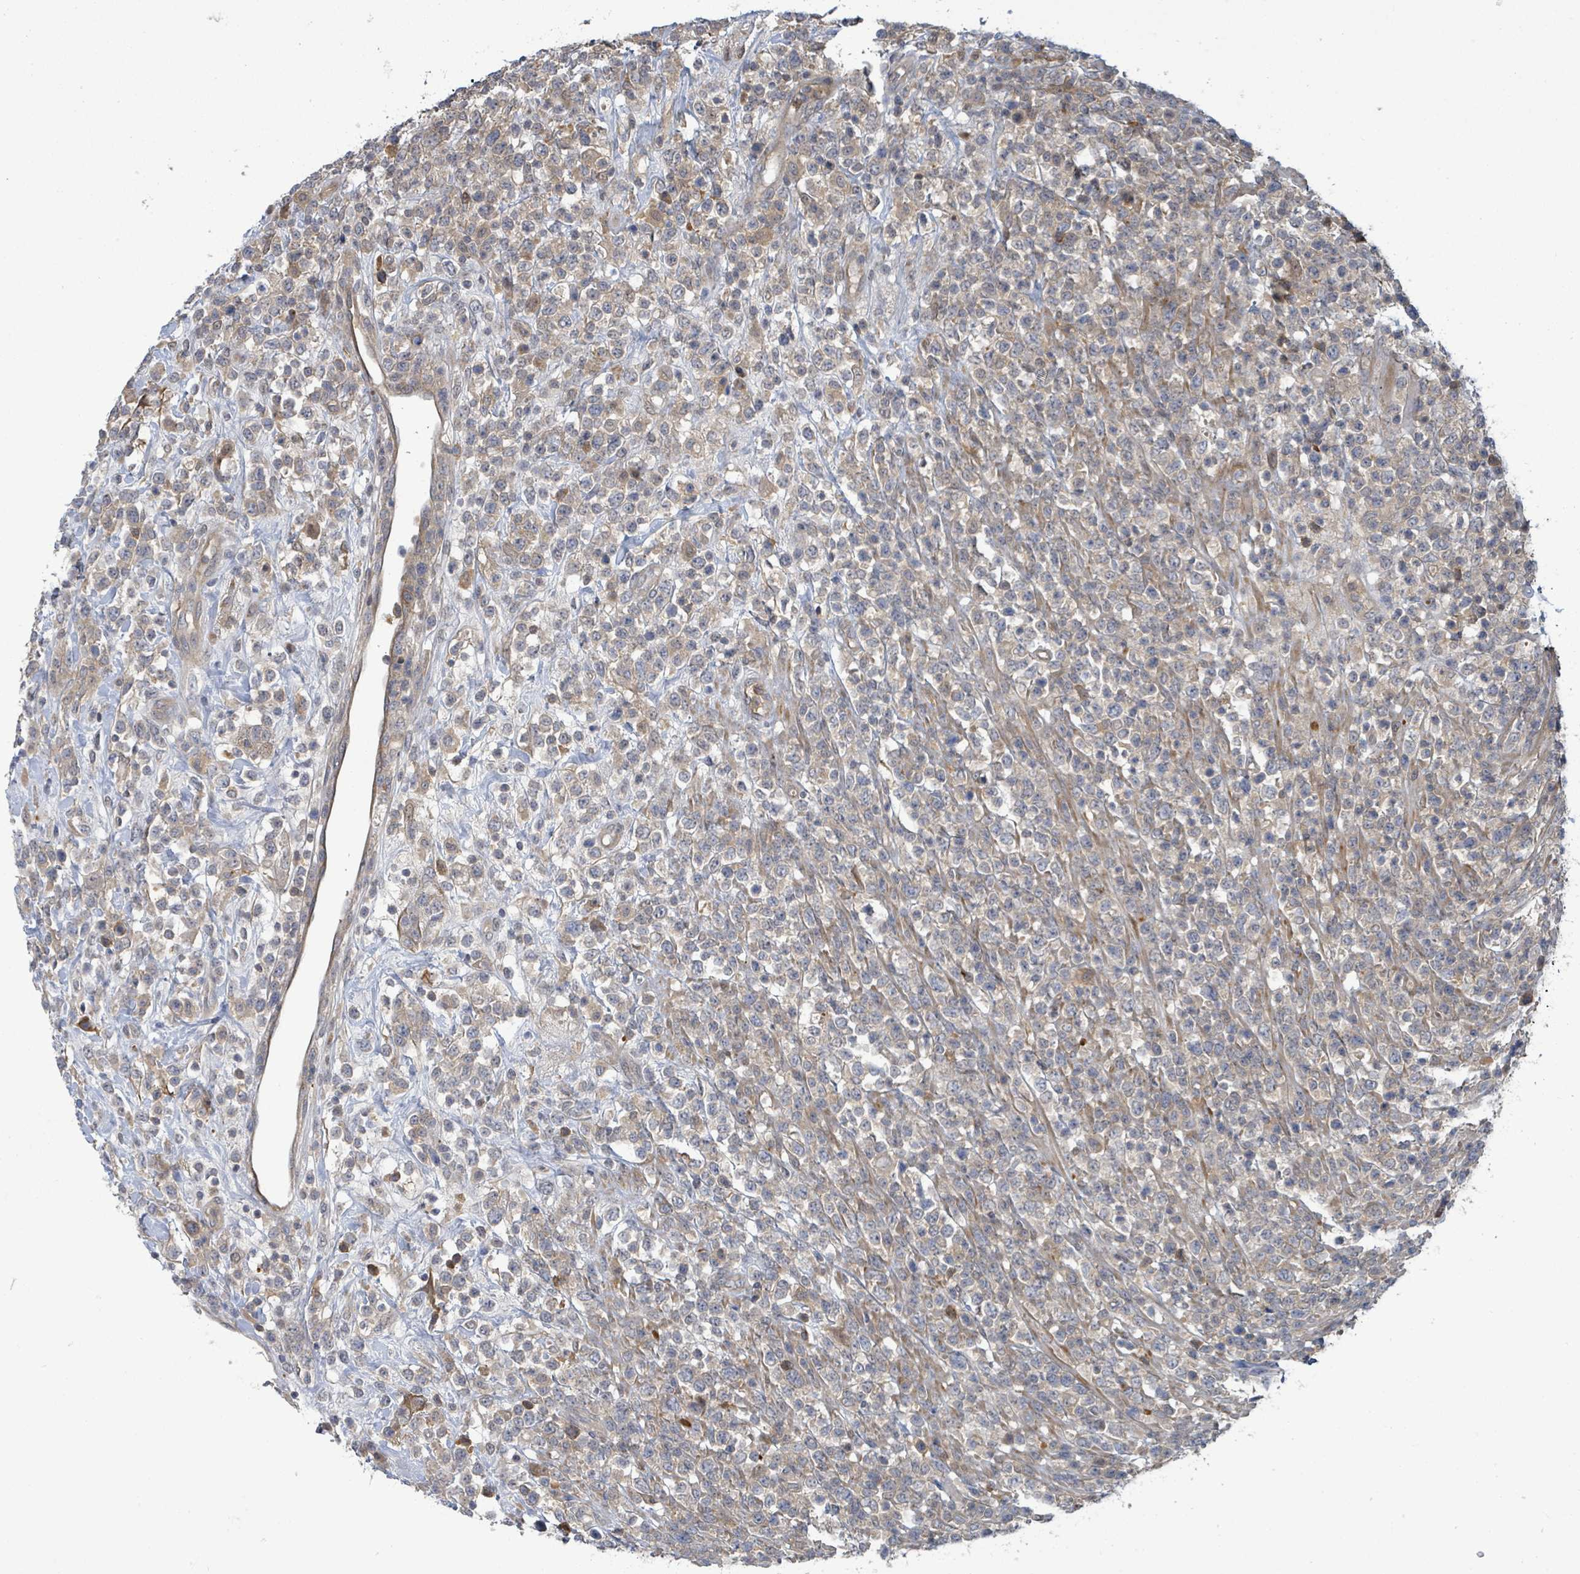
{"staining": {"intensity": "weak", "quantity": "25%-75%", "location": "cytoplasmic/membranous"}, "tissue": "lymphoma", "cell_type": "Tumor cells", "image_type": "cancer", "snomed": [{"axis": "morphology", "description": "Malignant lymphoma, non-Hodgkin's type, High grade"}, {"axis": "topography", "description": "Colon"}], "caption": "IHC histopathology image of neoplastic tissue: lymphoma stained using immunohistochemistry demonstrates low levels of weak protein expression localized specifically in the cytoplasmic/membranous of tumor cells, appearing as a cytoplasmic/membranous brown color.", "gene": "PGAM1", "patient": {"sex": "female", "age": 53}}